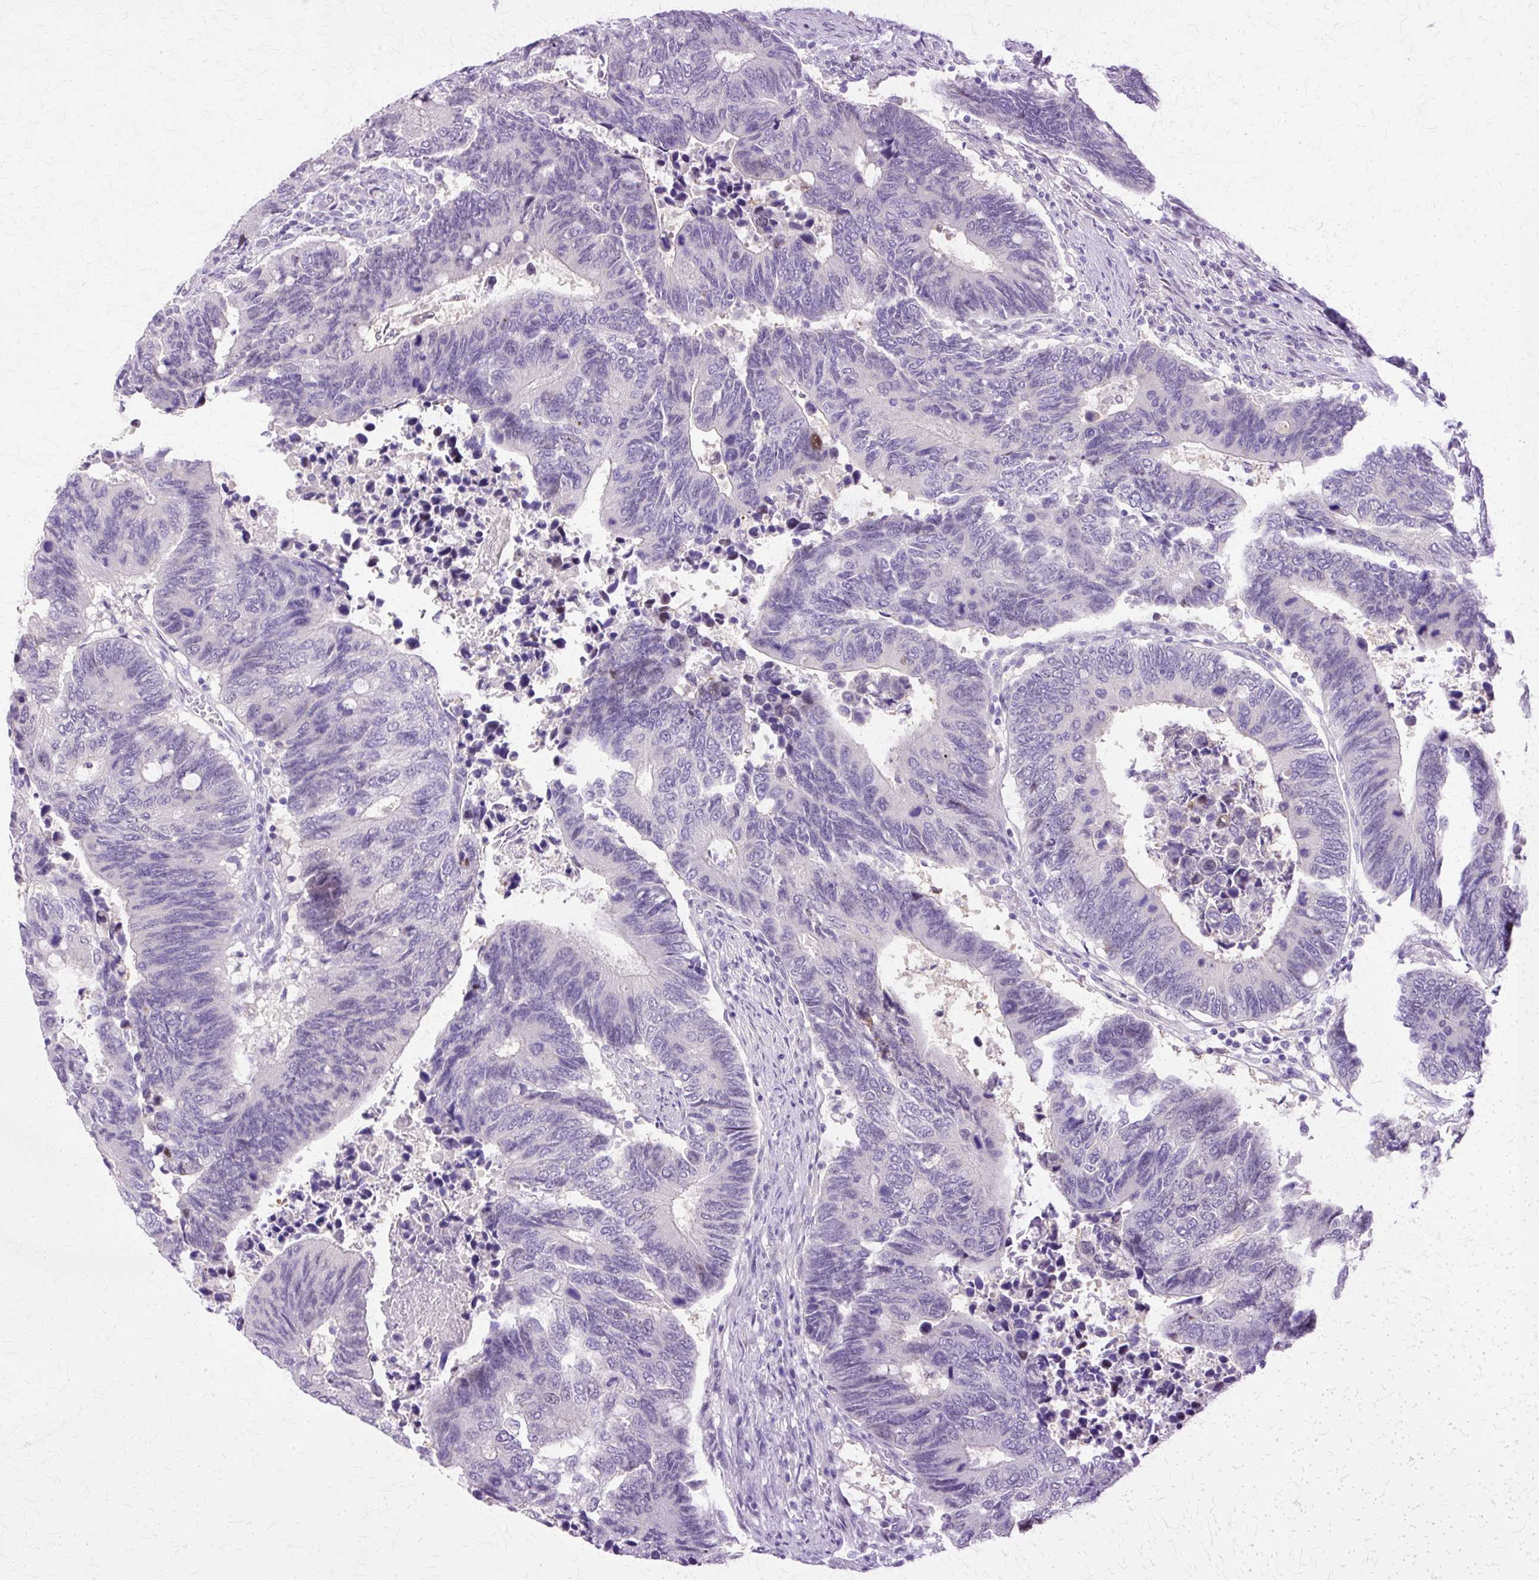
{"staining": {"intensity": "negative", "quantity": "none", "location": "none"}, "tissue": "colorectal cancer", "cell_type": "Tumor cells", "image_type": "cancer", "snomed": [{"axis": "morphology", "description": "Adenocarcinoma, NOS"}, {"axis": "topography", "description": "Colon"}], "caption": "A photomicrograph of adenocarcinoma (colorectal) stained for a protein exhibits no brown staining in tumor cells.", "gene": "HSPA8", "patient": {"sex": "male", "age": 87}}